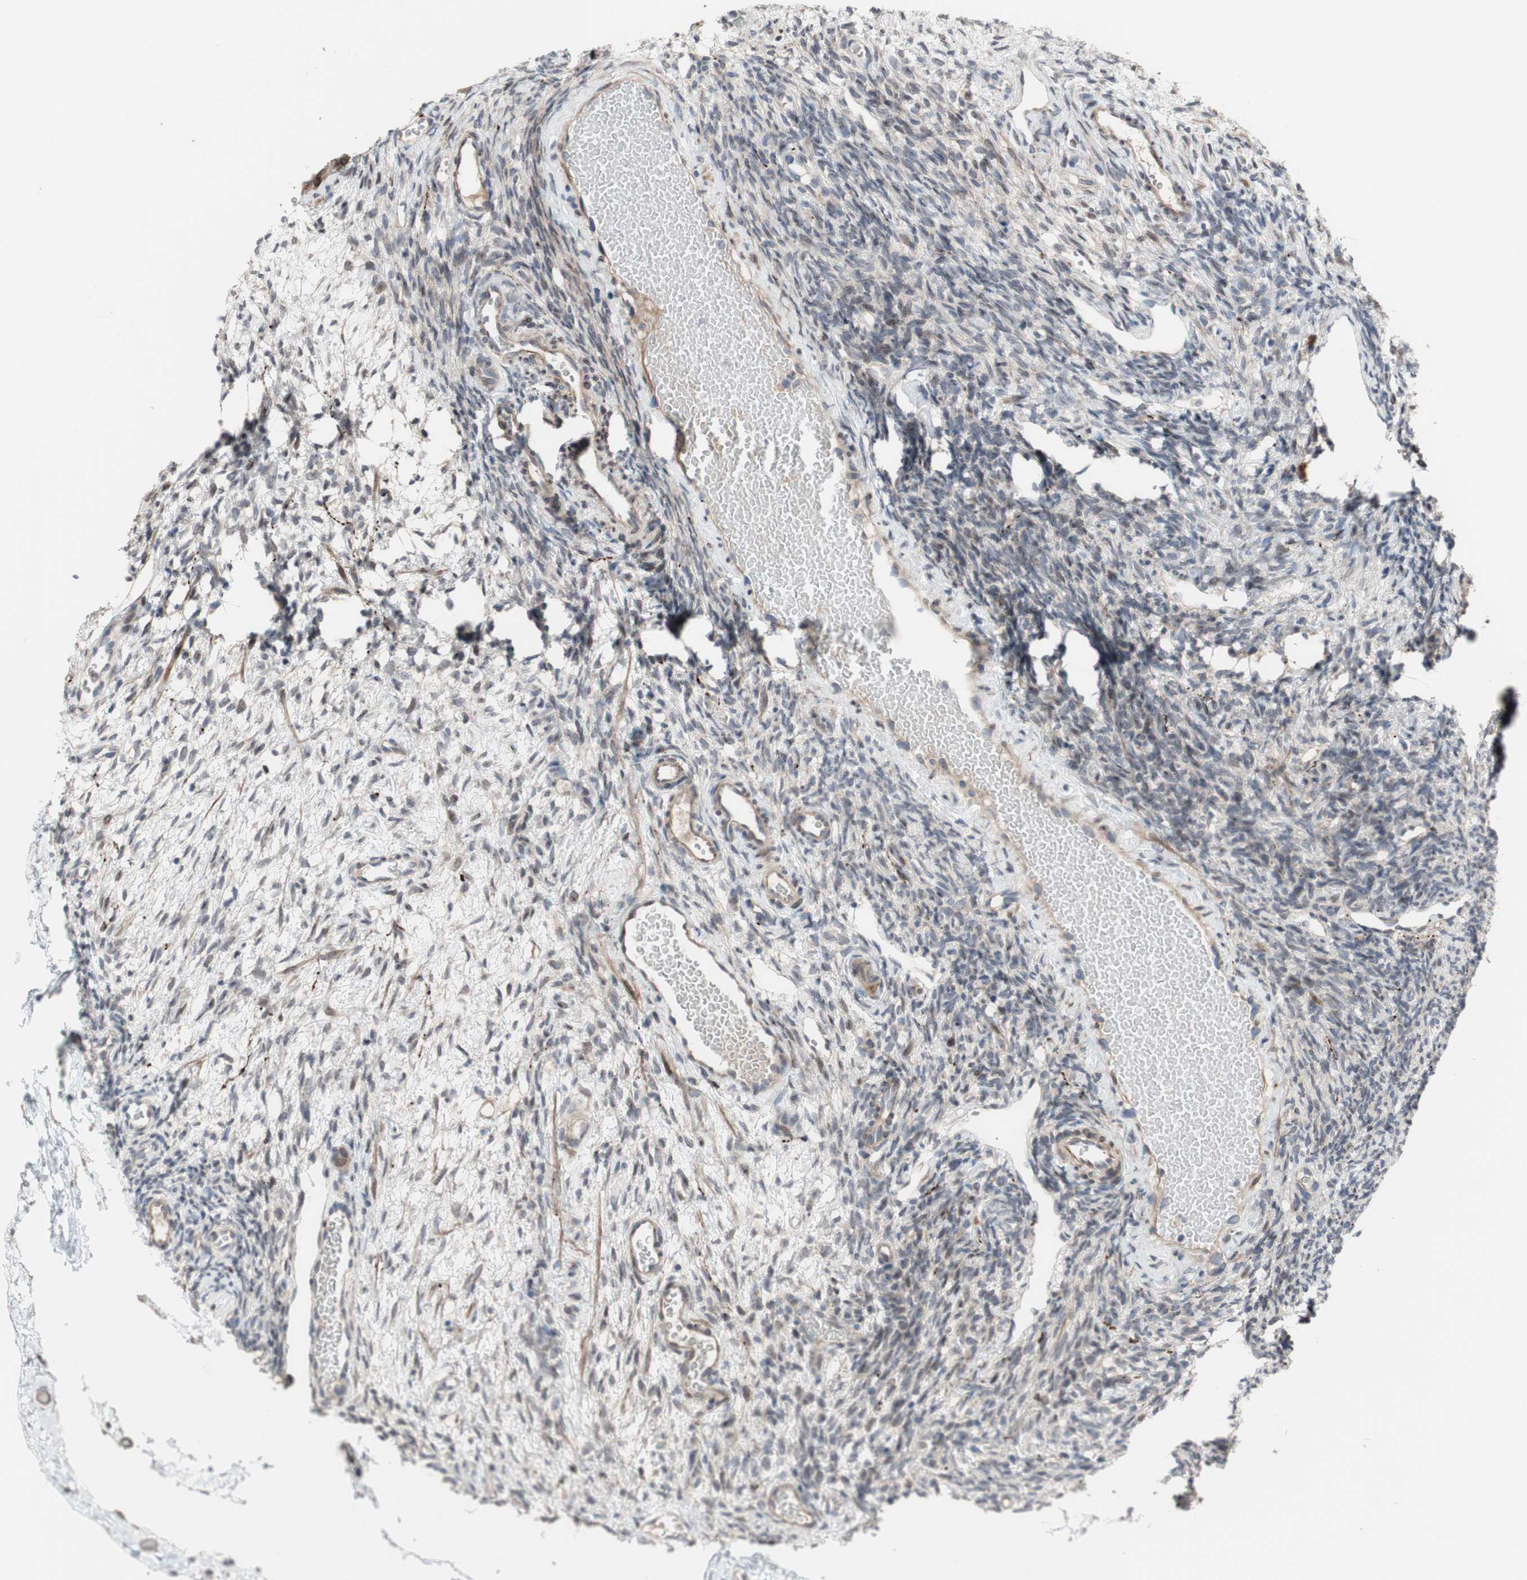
{"staining": {"intensity": "weak", "quantity": "25%-75%", "location": "cytoplasmic/membranous"}, "tissue": "ovary", "cell_type": "Ovarian stroma cells", "image_type": "normal", "snomed": [{"axis": "morphology", "description": "Normal tissue, NOS"}, {"axis": "topography", "description": "Ovary"}], "caption": "Immunohistochemical staining of unremarkable ovary displays weak cytoplasmic/membranous protein staining in about 25%-75% of ovarian stroma cells. (DAB = brown stain, brightfield microscopy at high magnification).", "gene": "OAZ1", "patient": {"sex": "female", "age": 35}}